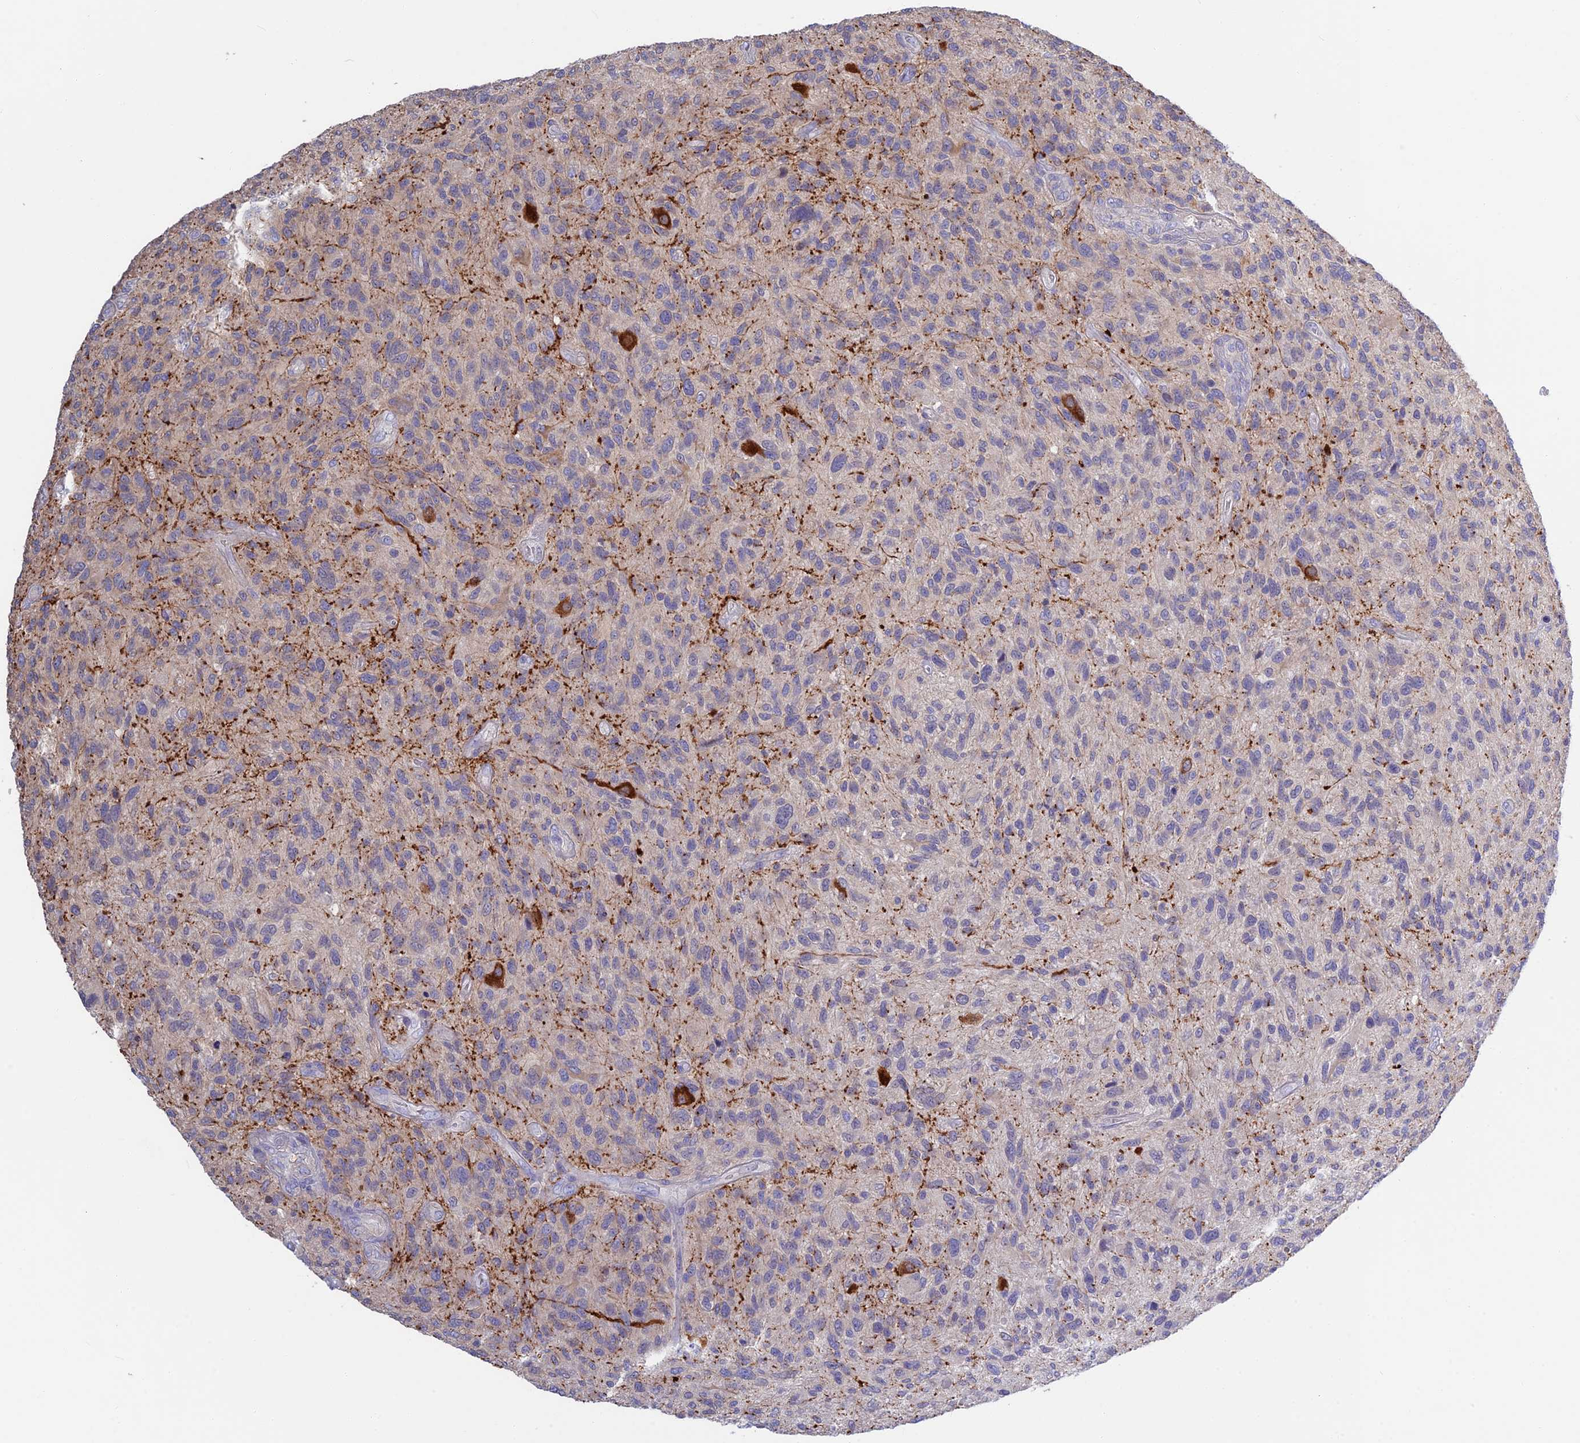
{"staining": {"intensity": "negative", "quantity": "none", "location": "none"}, "tissue": "glioma", "cell_type": "Tumor cells", "image_type": "cancer", "snomed": [{"axis": "morphology", "description": "Glioma, malignant, High grade"}, {"axis": "topography", "description": "Brain"}], "caption": "An IHC micrograph of malignant glioma (high-grade) is shown. There is no staining in tumor cells of malignant glioma (high-grade).", "gene": "SNAP91", "patient": {"sex": "male", "age": 47}}